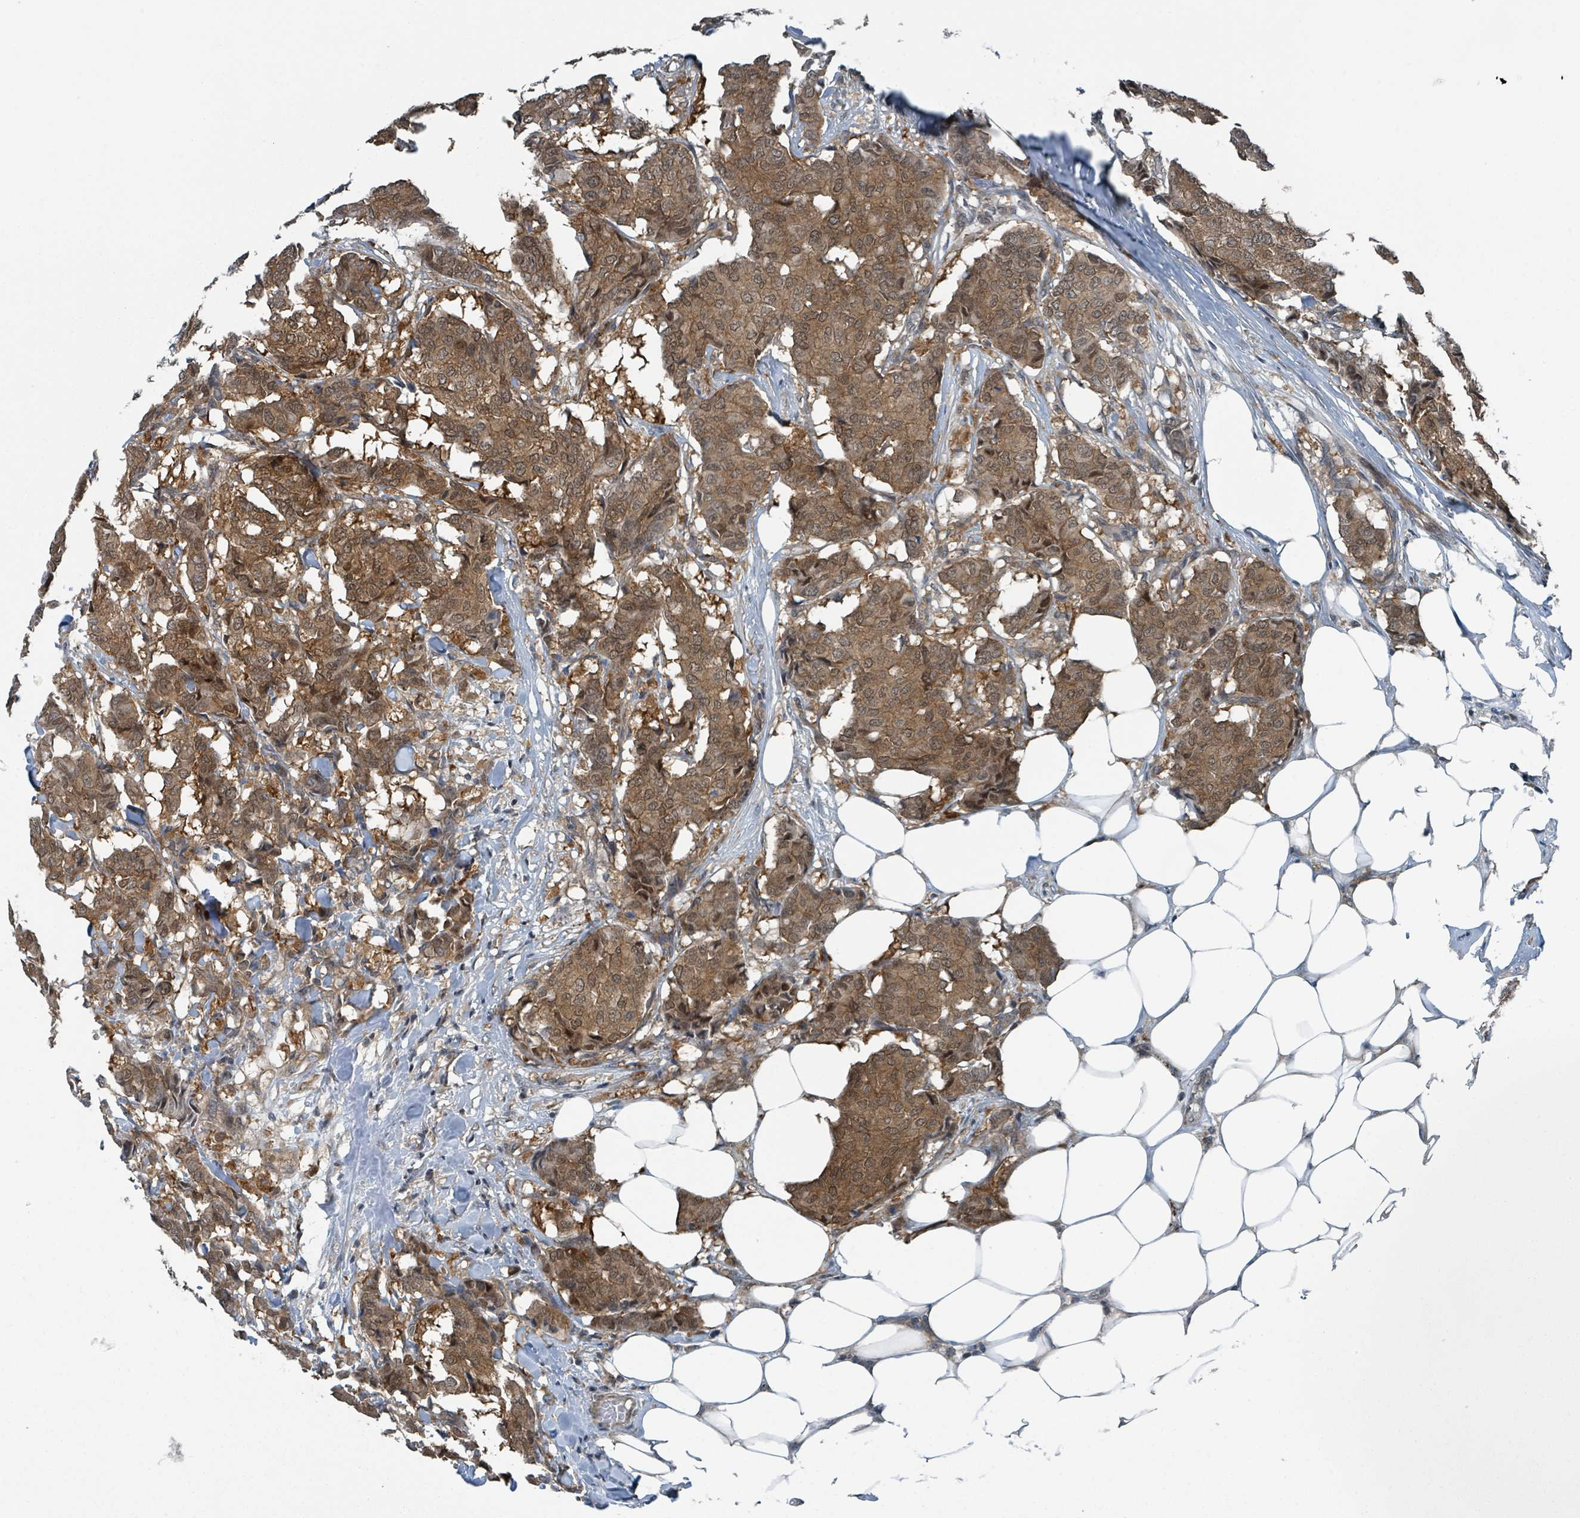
{"staining": {"intensity": "moderate", "quantity": ">75%", "location": "cytoplasmic/membranous,nuclear"}, "tissue": "breast cancer", "cell_type": "Tumor cells", "image_type": "cancer", "snomed": [{"axis": "morphology", "description": "Duct carcinoma"}, {"axis": "topography", "description": "Breast"}], "caption": "About >75% of tumor cells in human breast cancer (intraductal carcinoma) exhibit moderate cytoplasmic/membranous and nuclear protein staining as visualized by brown immunohistochemical staining.", "gene": "GOLGA7", "patient": {"sex": "female", "age": 75}}